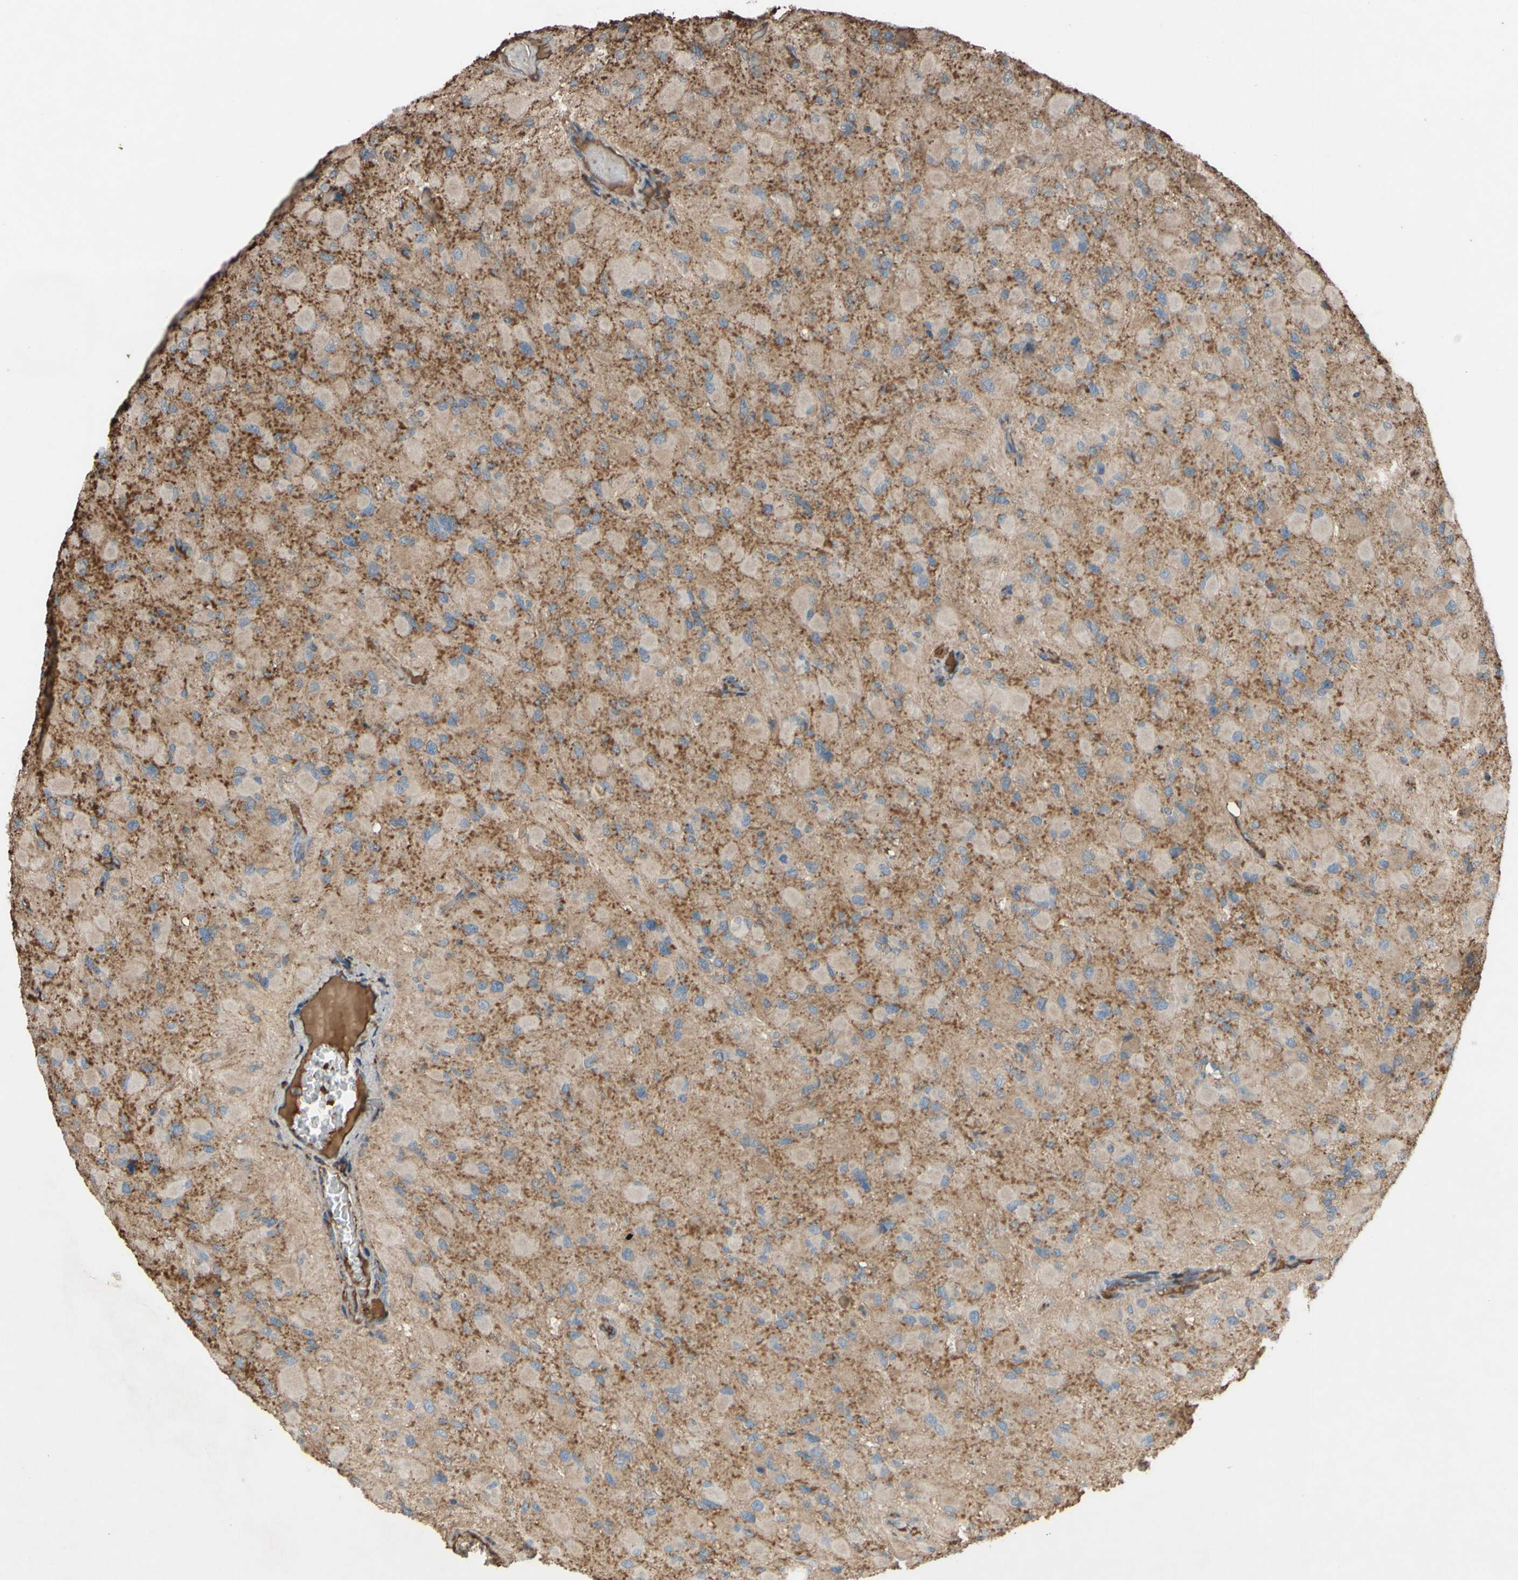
{"staining": {"intensity": "weak", "quantity": ">75%", "location": "cytoplasmic/membranous"}, "tissue": "glioma", "cell_type": "Tumor cells", "image_type": "cancer", "snomed": [{"axis": "morphology", "description": "Glioma, malignant, High grade"}, {"axis": "topography", "description": "Cerebral cortex"}], "caption": "A histopathology image of human glioma stained for a protein exhibits weak cytoplasmic/membranous brown staining in tumor cells.", "gene": "PTGDS", "patient": {"sex": "female", "age": 36}}